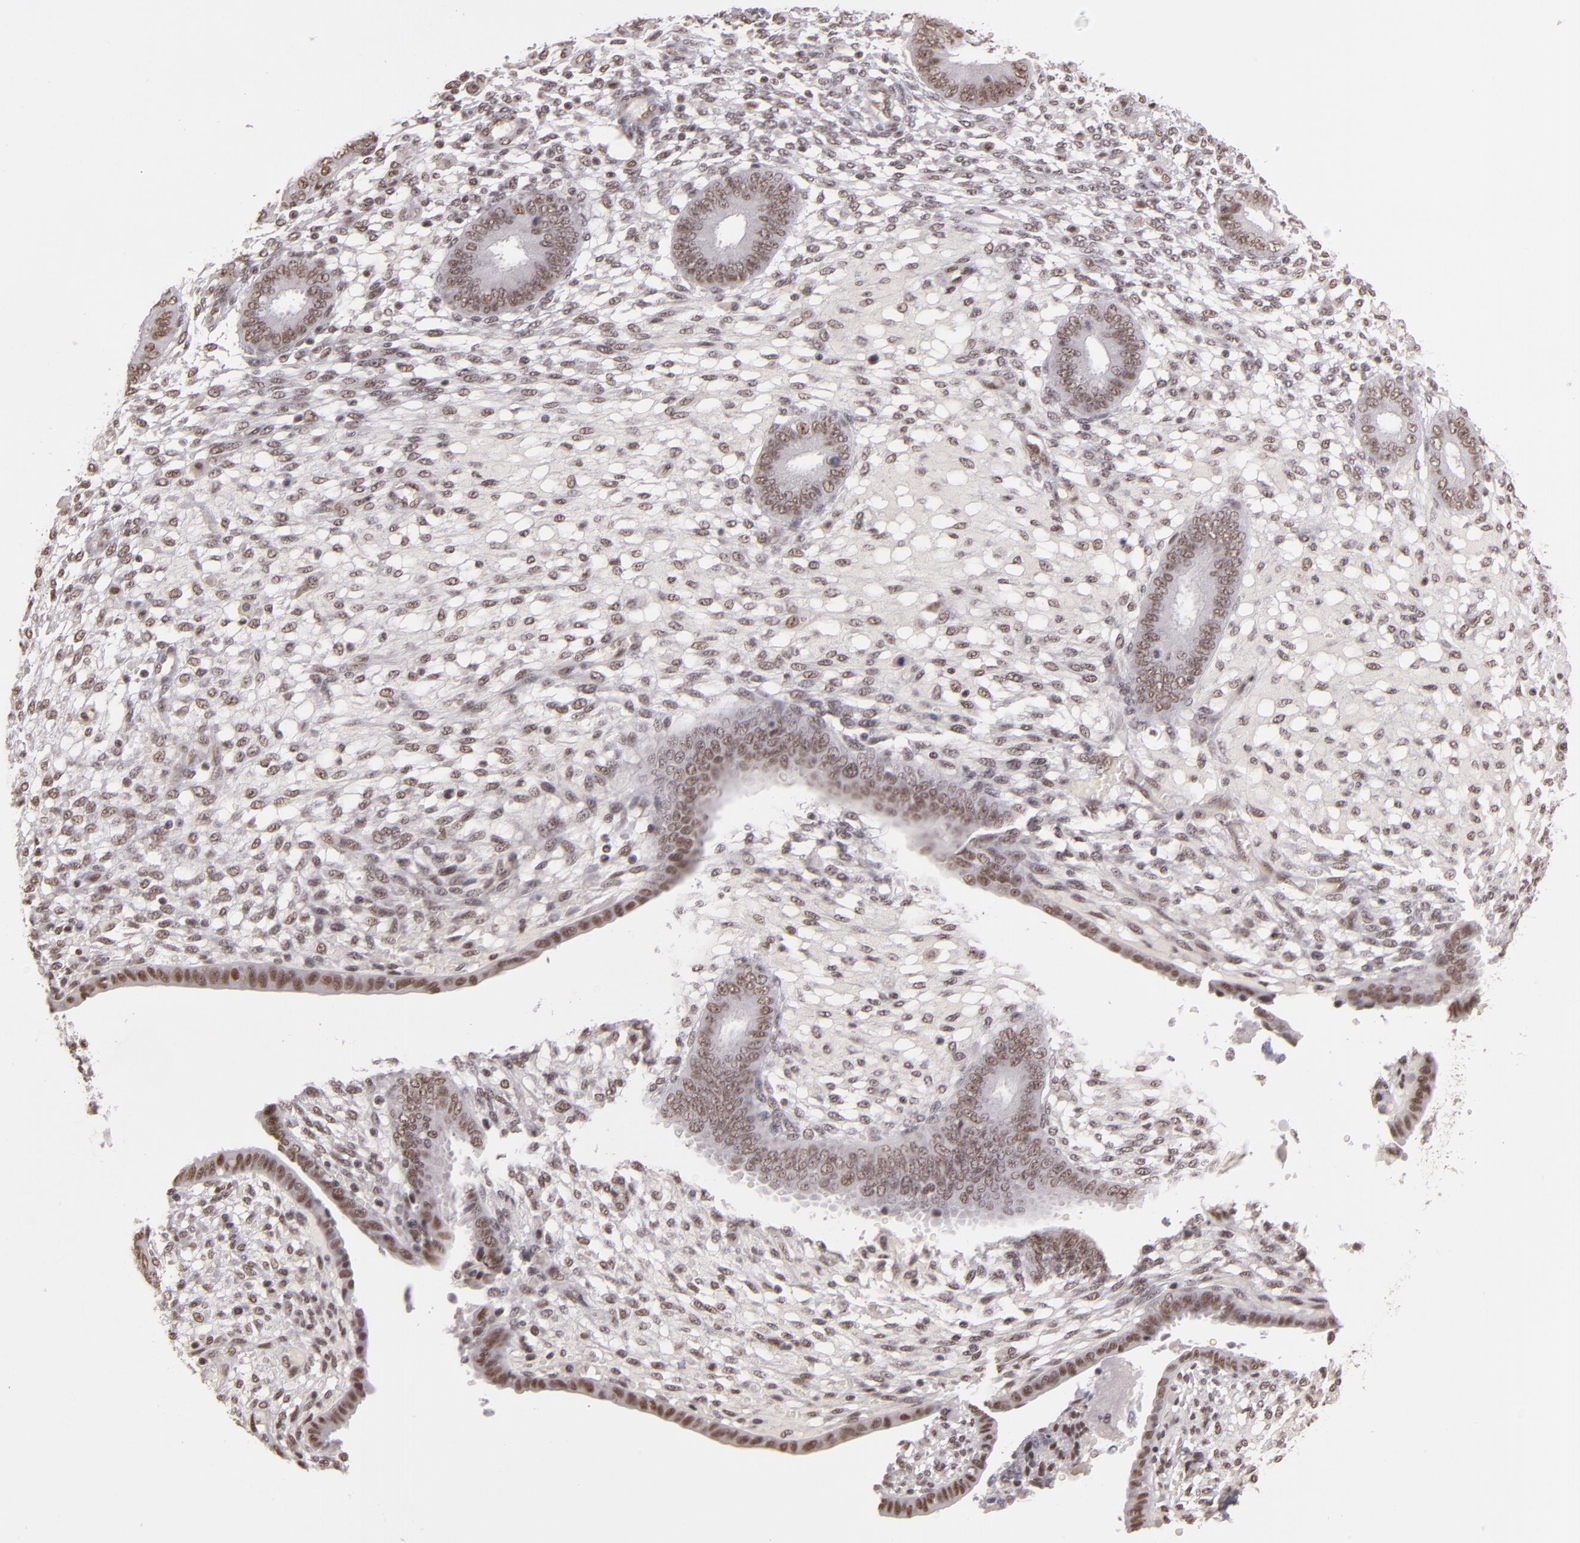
{"staining": {"intensity": "weak", "quantity": "25%-75%", "location": "nuclear"}, "tissue": "endometrium", "cell_type": "Cells in endometrial stroma", "image_type": "normal", "snomed": [{"axis": "morphology", "description": "Normal tissue, NOS"}, {"axis": "topography", "description": "Endometrium"}], "caption": "Immunohistochemistry micrograph of normal human endometrium stained for a protein (brown), which displays low levels of weak nuclear positivity in about 25%-75% of cells in endometrial stroma.", "gene": "INTS6", "patient": {"sex": "female", "age": 42}}